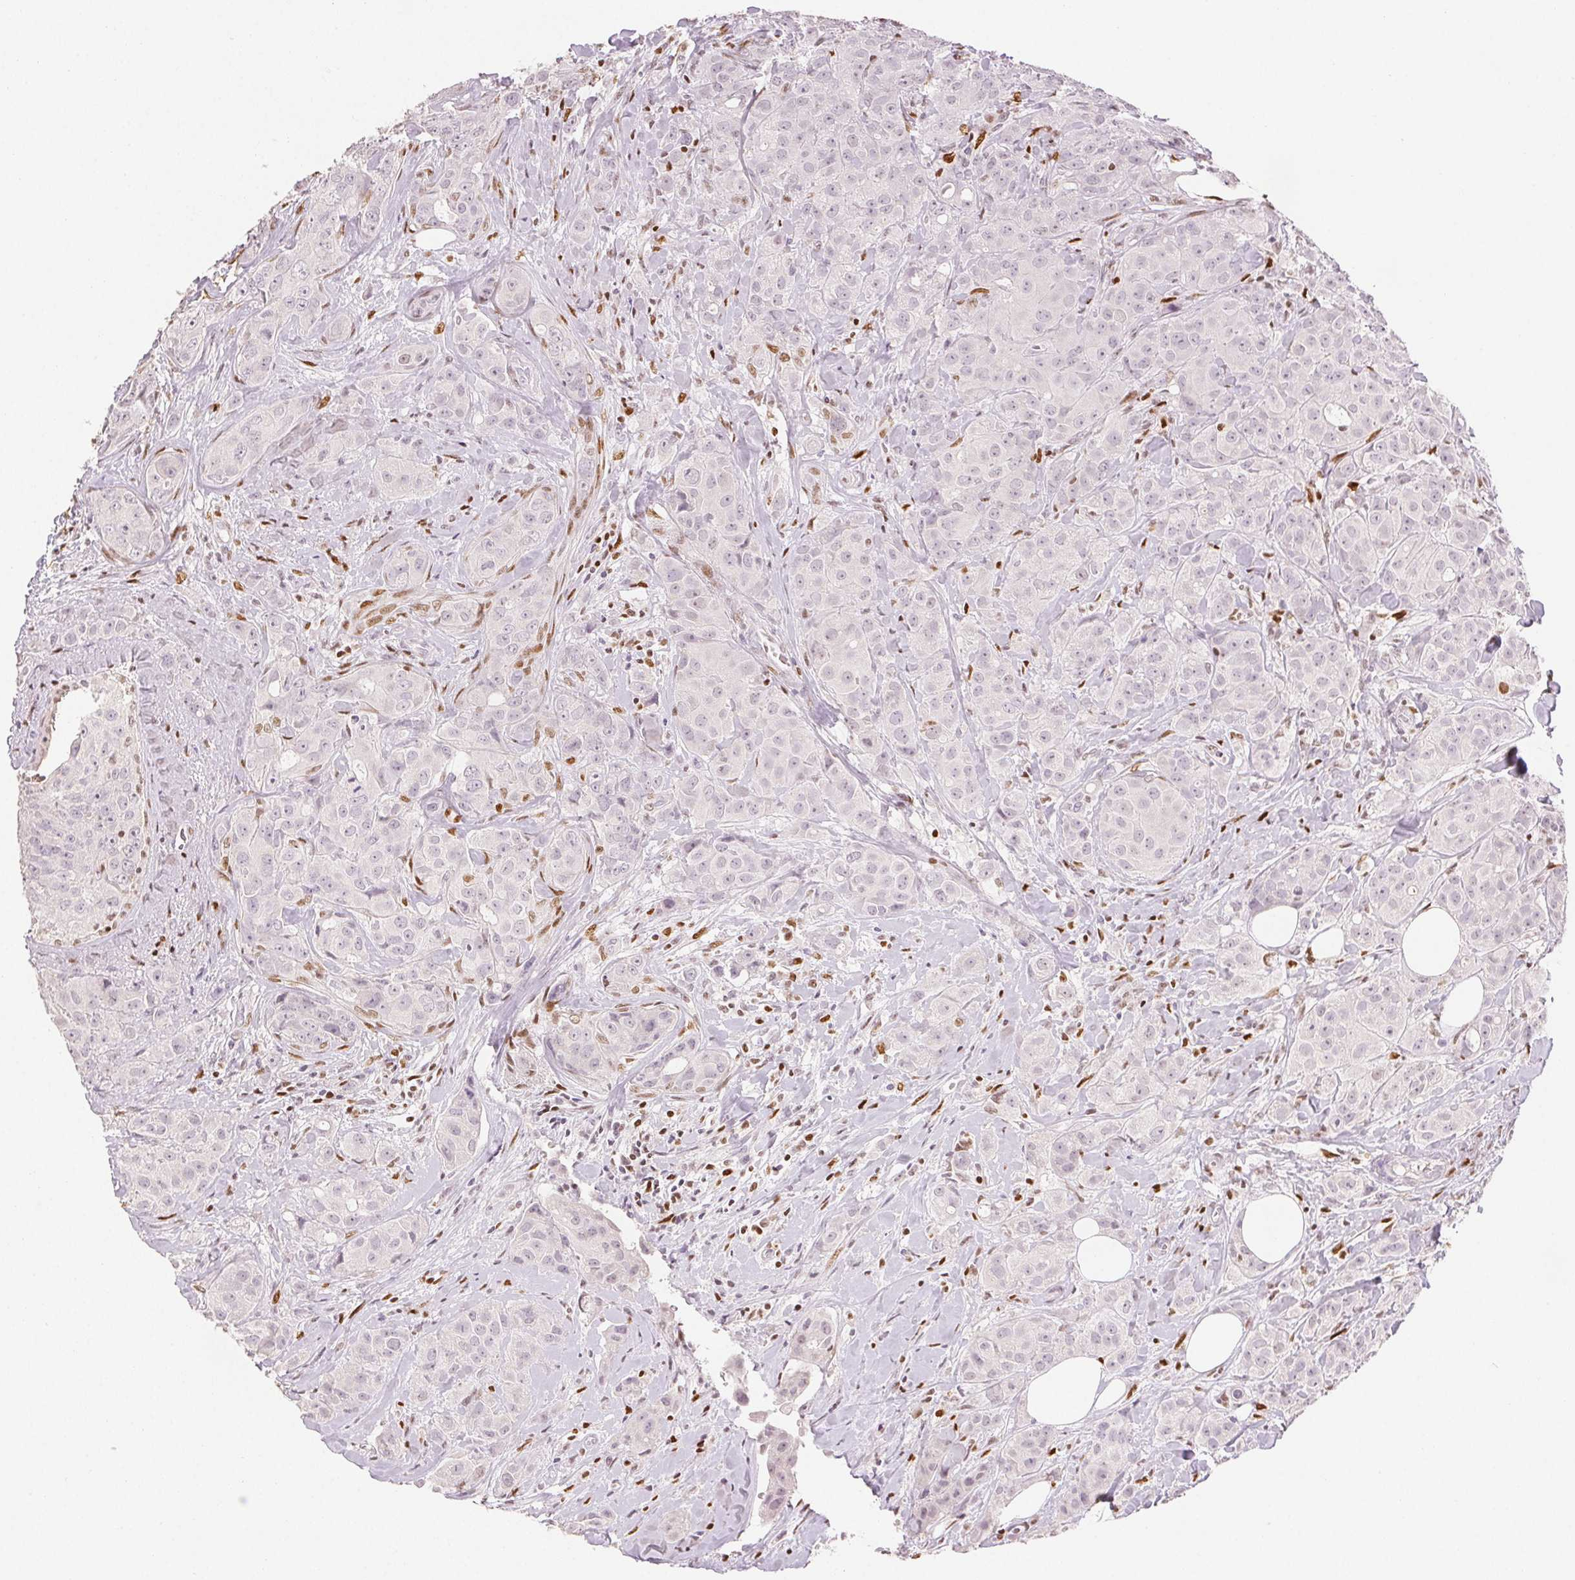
{"staining": {"intensity": "negative", "quantity": "none", "location": "none"}, "tissue": "breast cancer", "cell_type": "Tumor cells", "image_type": "cancer", "snomed": [{"axis": "morphology", "description": "Duct carcinoma"}, {"axis": "topography", "description": "Breast"}], "caption": "The photomicrograph displays no significant positivity in tumor cells of intraductal carcinoma (breast).", "gene": "RUNX2", "patient": {"sex": "female", "age": 43}}